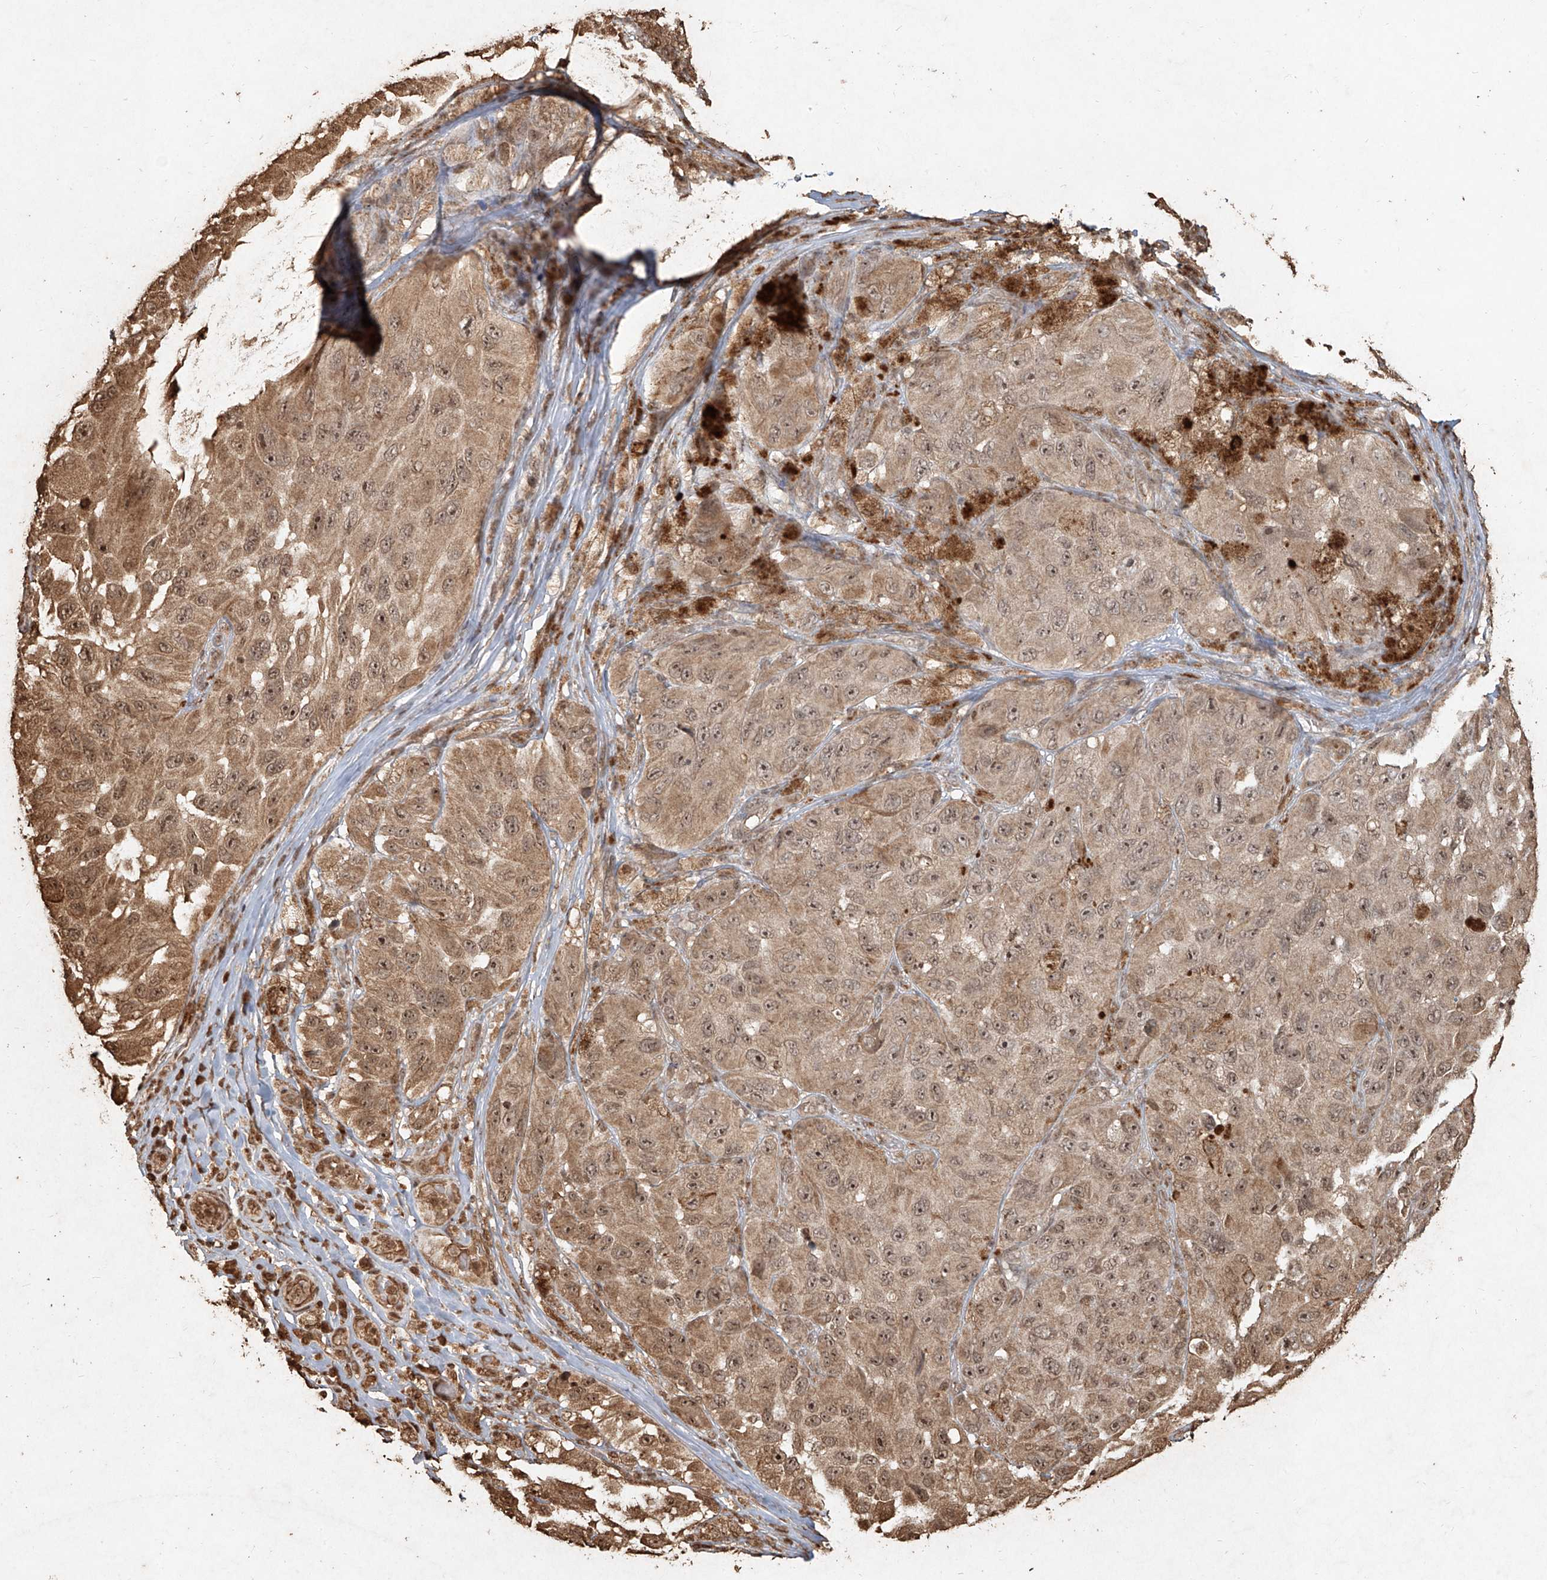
{"staining": {"intensity": "weak", "quantity": ">75%", "location": "cytoplasmic/membranous,nuclear"}, "tissue": "melanoma", "cell_type": "Tumor cells", "image_type": "cancer", "snomed": [{"axis": "morphology", "description": "Malignant melanoma, NOS"}, {"axis": "topography", "description": "Skin"}], "caption": "DAB immunohistochemical staining of human melanoma displays weak cytoplasmic/membranous and nuclear protein positivity in about >75% of tumor cells.", "gene": "UBE2K", "patient": {"sex": "female", "age": 73}}